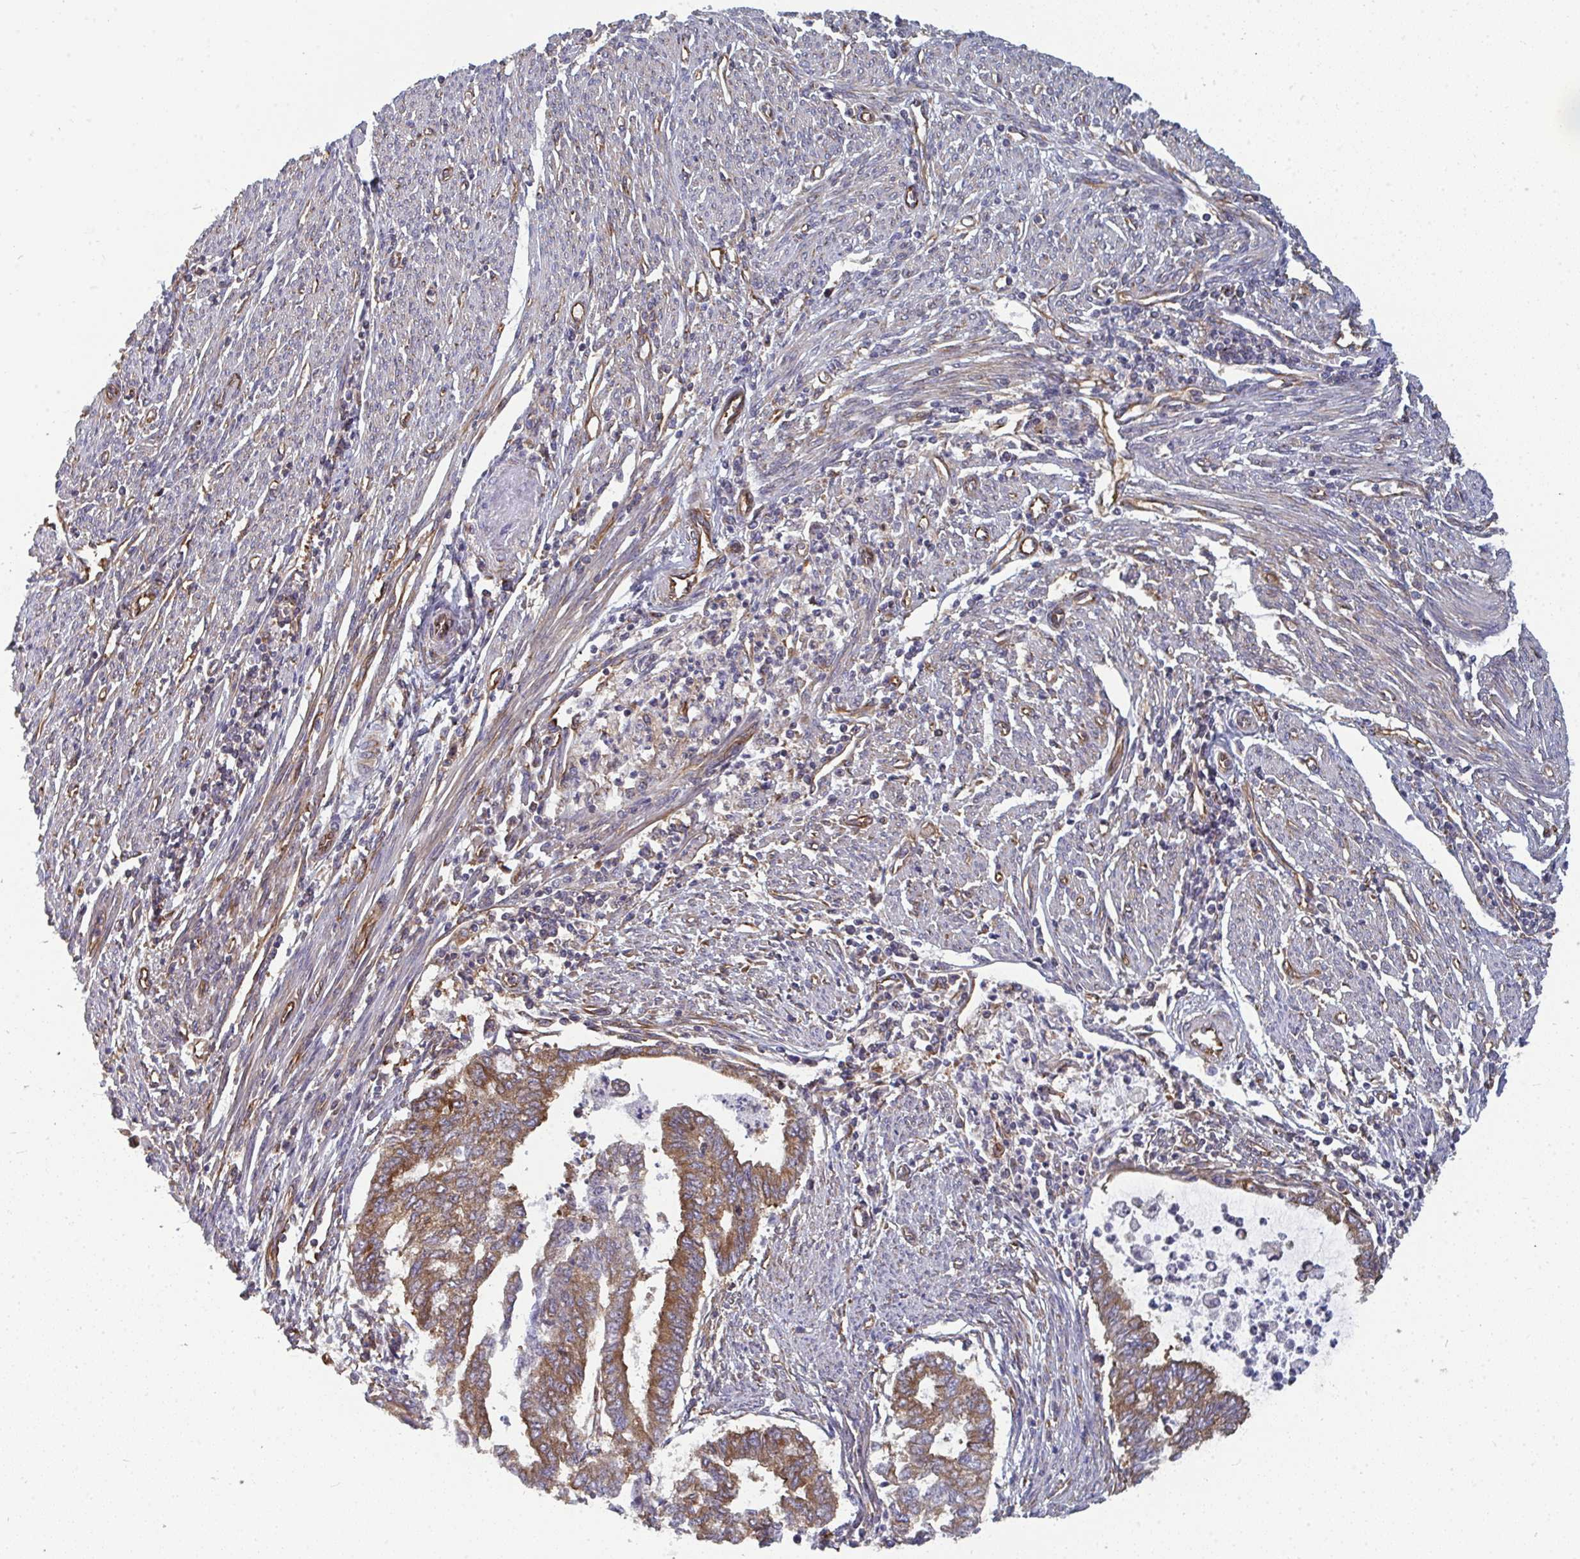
{"staining": {"intensity": "moderate", "quantity": "<25%", "location": "cytoplasmic/membranous"}, "tissue": "endometrial cancer", "cell_type": "Tumor cells", "image_type": "cancer", "snomed": [{"axis": "morphology", "description": "Adenocarcinoma, NOS"}, {"axis": "topography", "description": "Endometrium"}], "caption": "Endometrial adenocarcinoma stained with a protein marker exhibits moderate staining in tumor cells.", "gene": "DYNC1I2", "patient": {"sex": "female", "age": 79}}